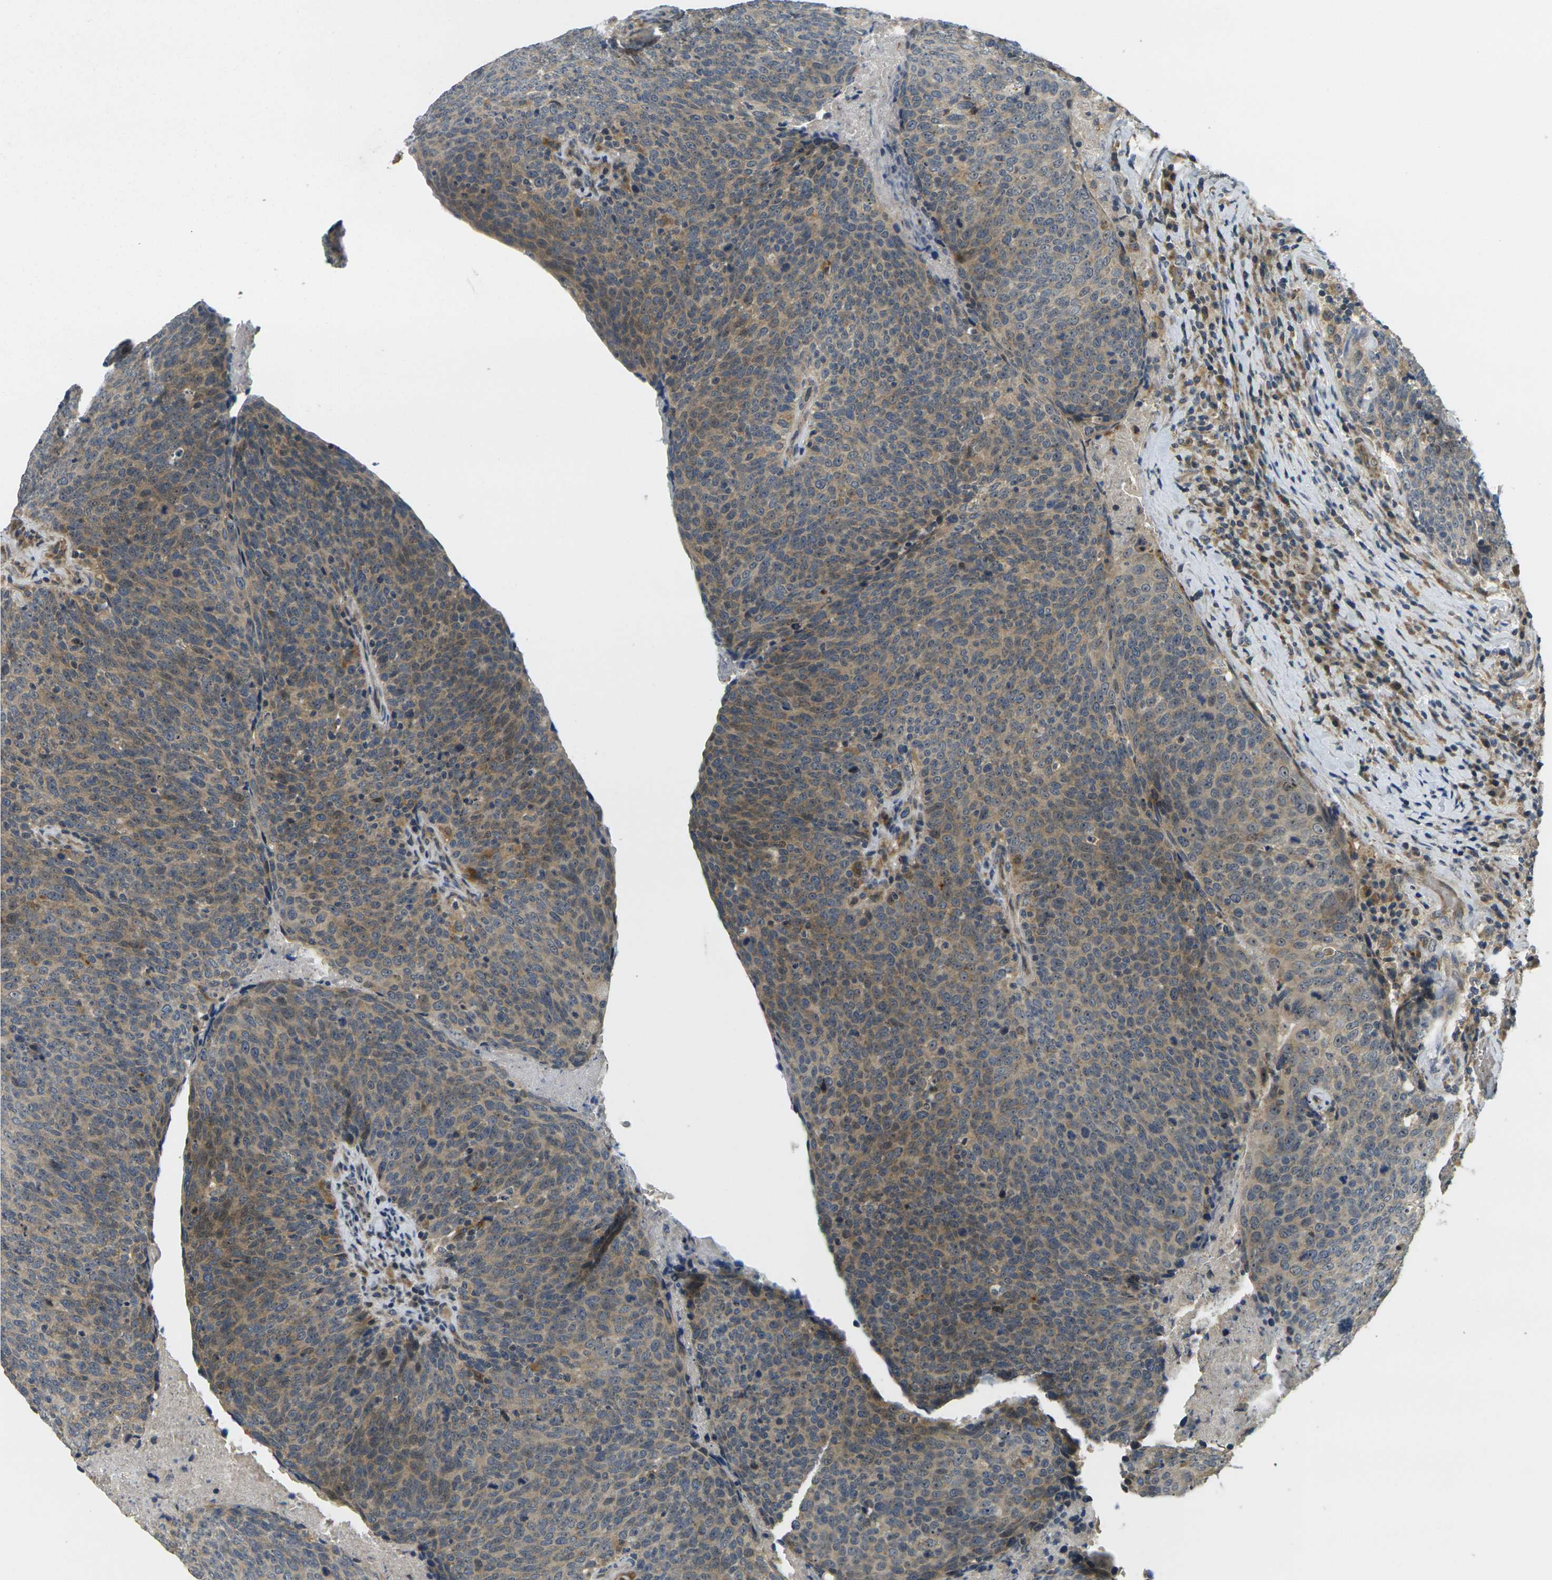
{"staining": {"intensity": "moderate", "quantity": ">75%", "location": "cytoplasmic/membranous"}, "tissue": "head and neck cancer", "cell_type": "Tumor cells", "image_type": "cancer", "snomed": [{"axis": "morphology", "description": "Squamous cell carcinoma, NOS"}, {"axis": "morphology", "description": "Squamous cell carcinoma, metastatic, NOS"}, {"axis": "topography", "description": "Lymph node"}, {"axis": "topography", "description": "Head-Neck"}], "caption": "DAB (3,3'-diaminobenzidine) immunohistochemical staining of head and neck cancer demonstrates moderate cytoplasmic/membranous protein expression in approximately >75% of tumor cells. Using DAB (3,3'-diaminobenzidine) (brown) and hematoxylin (blue) stains, captured at high magnification using brightfield microscopy.", "gene": "MINAR2", "patient": {"sex": "male", "age": 62}}